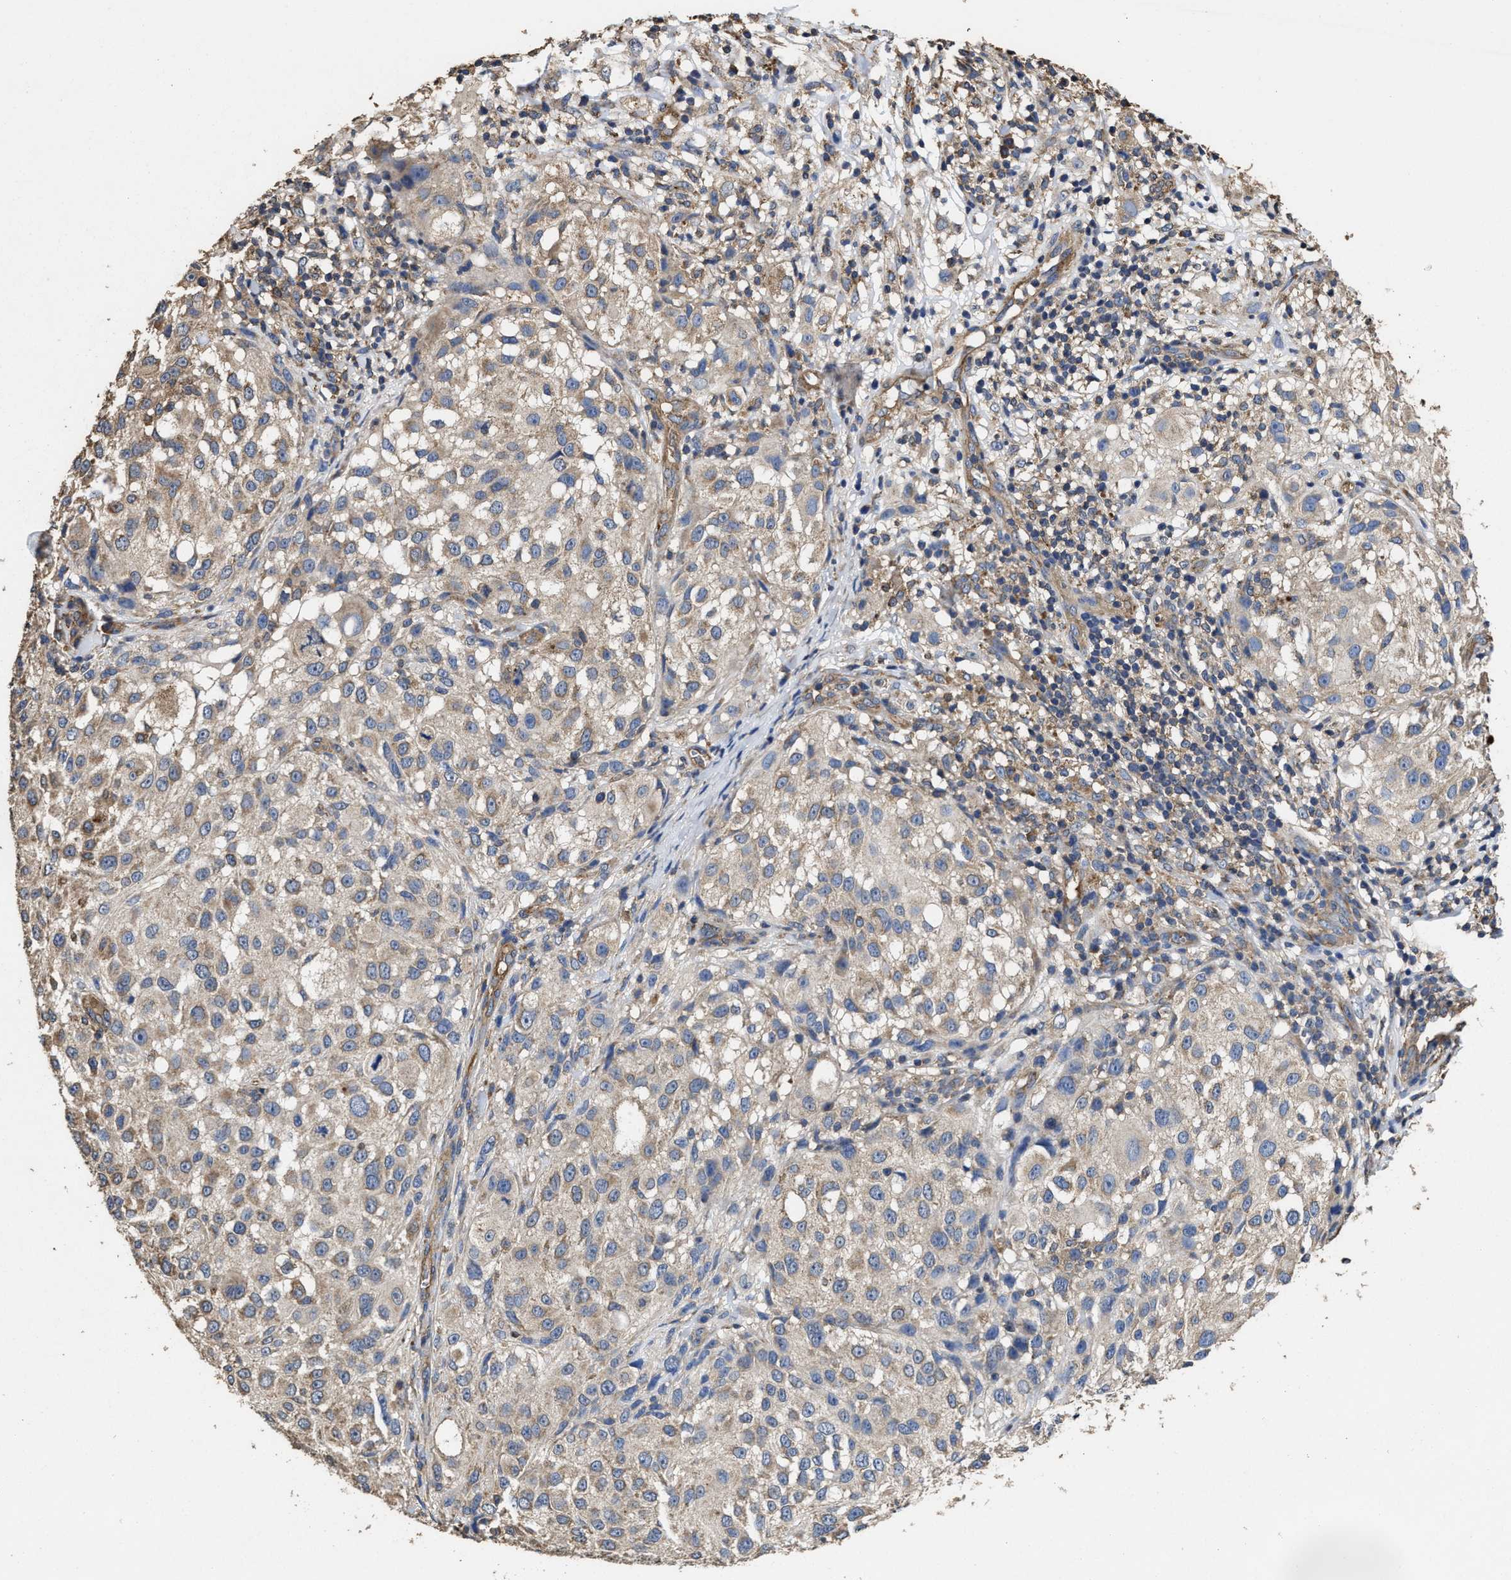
{"staining": {"intensity": "weak", "quantity": "25%-75%", "location": "cytoplasmic/membranous"}, "tissue": "melanoma", "cell_type": "Tumor cells", "image_type": "cancer", "snomed": [{"axis": "morphology", "description": "Necrosis, NOS"}, {"axis": "morphology", "description": "Malignant melanoma, NOS"}, {"axis": "topography", "description": "Skin"}], "caption": "Immunohistochemical staining of malignant melanoma reveals low levels of weak cytoplasmic/membranous protein positivity in approximately 25%-75% of tumor cells.", "gene": "SFXN4", "patient": {"sex": "female", "age": 87}}